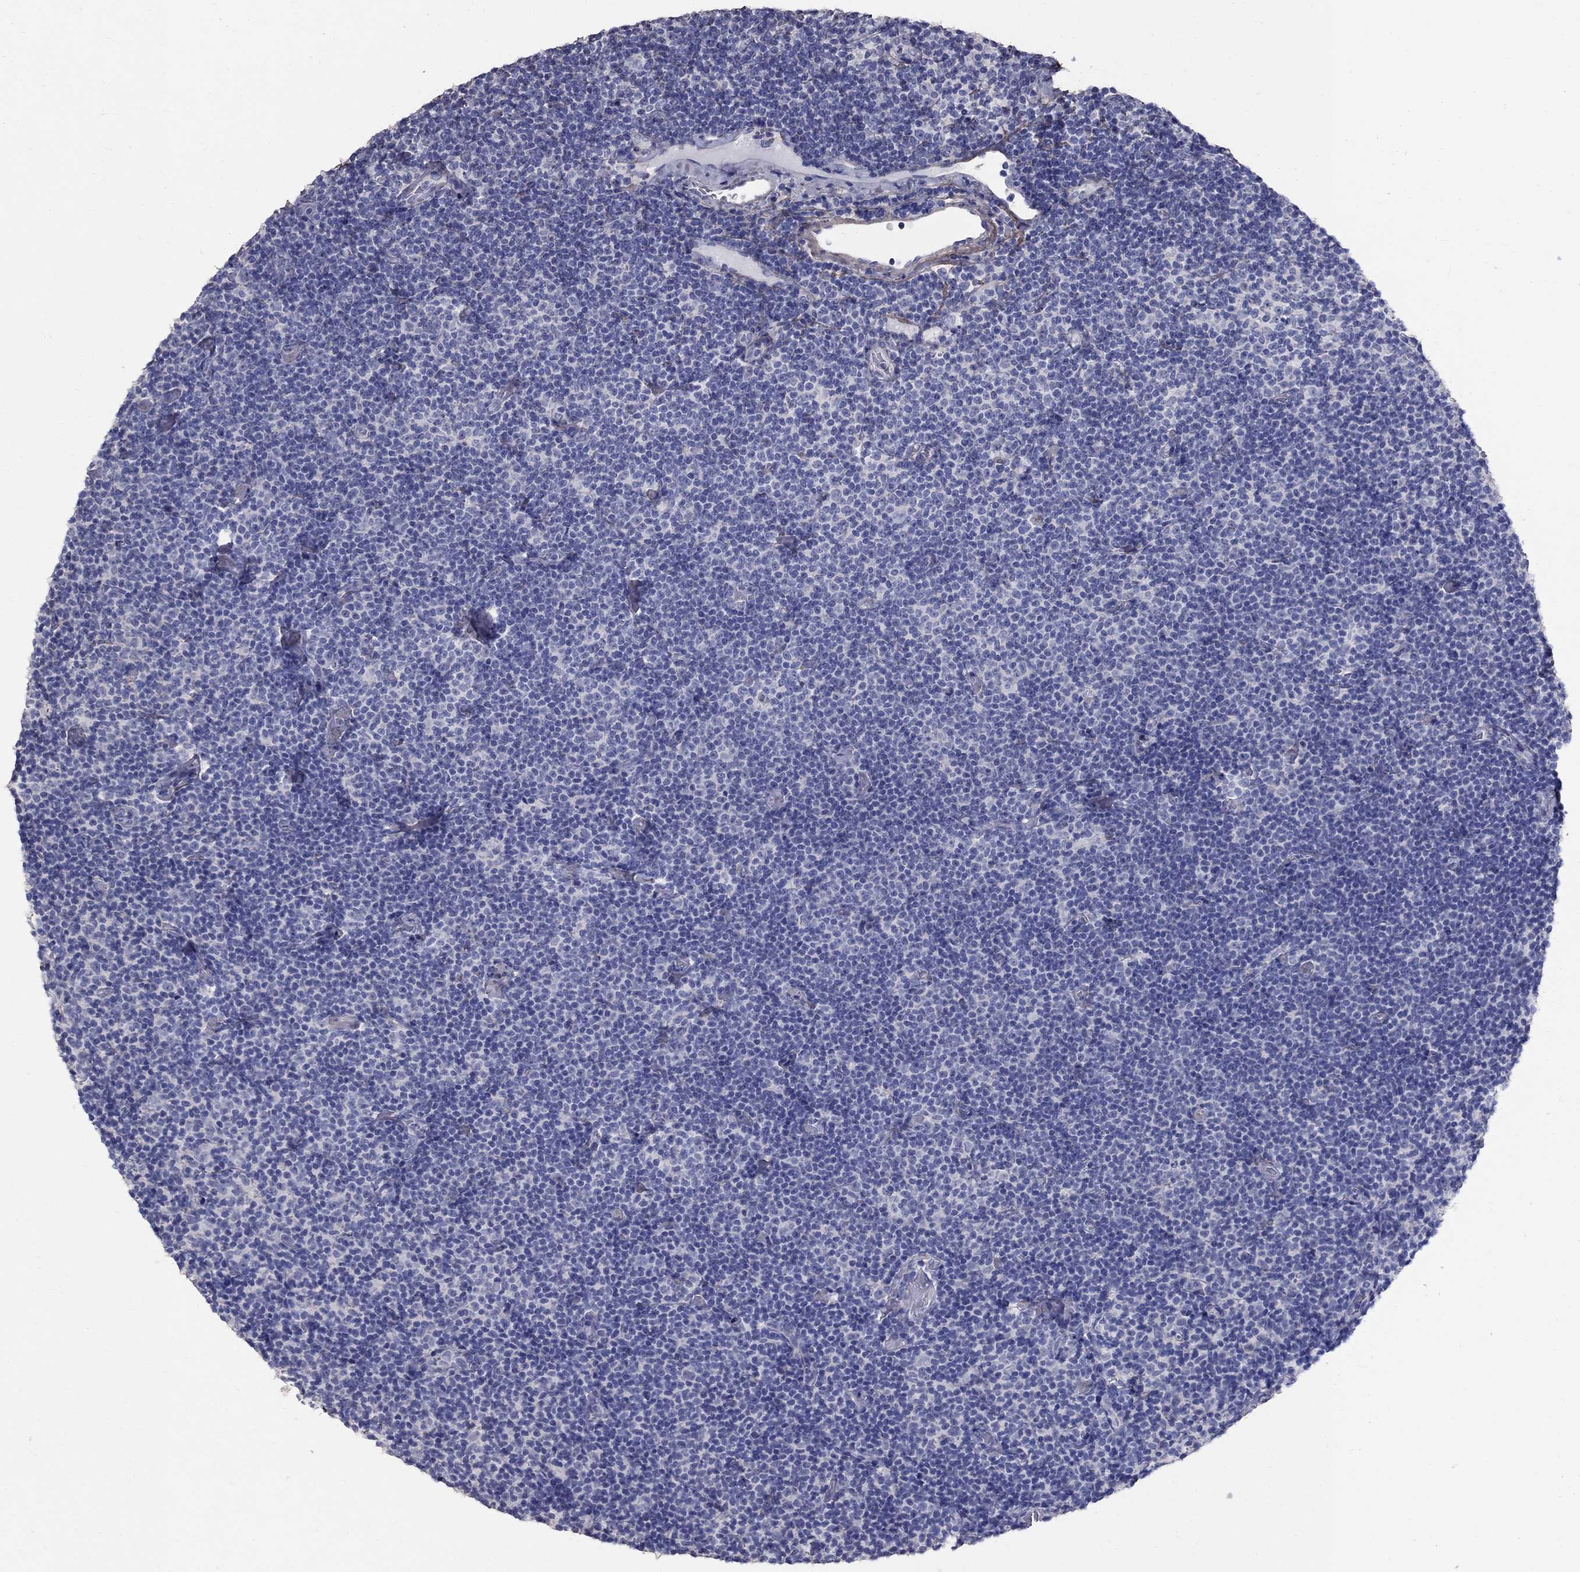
{"staining": {"intensity": "negative", "quantity": "none", "location": "none"}, "tissue": "lymphoma", "cell_type": "Tumor cells", "image_type": "cancer", "snomed": [{"axis": "morphology", "description": "Malignant lymphoma, non-Hodgkin's type, Low grade"}, {"axis": "topography", "description": "Lymph node"}], "caption": "High power microscopy histopathology image of an immunohistochemistry histopathology image of malignant lymphoma, non-Hodgkin's type (low-grade), revealing no significant staining in tumor cells. (Immunohistochemistry, brightfield microscopy, high magnification).", "gene": "ANXA10", "patient": {"sex": "male", "age": 81}}